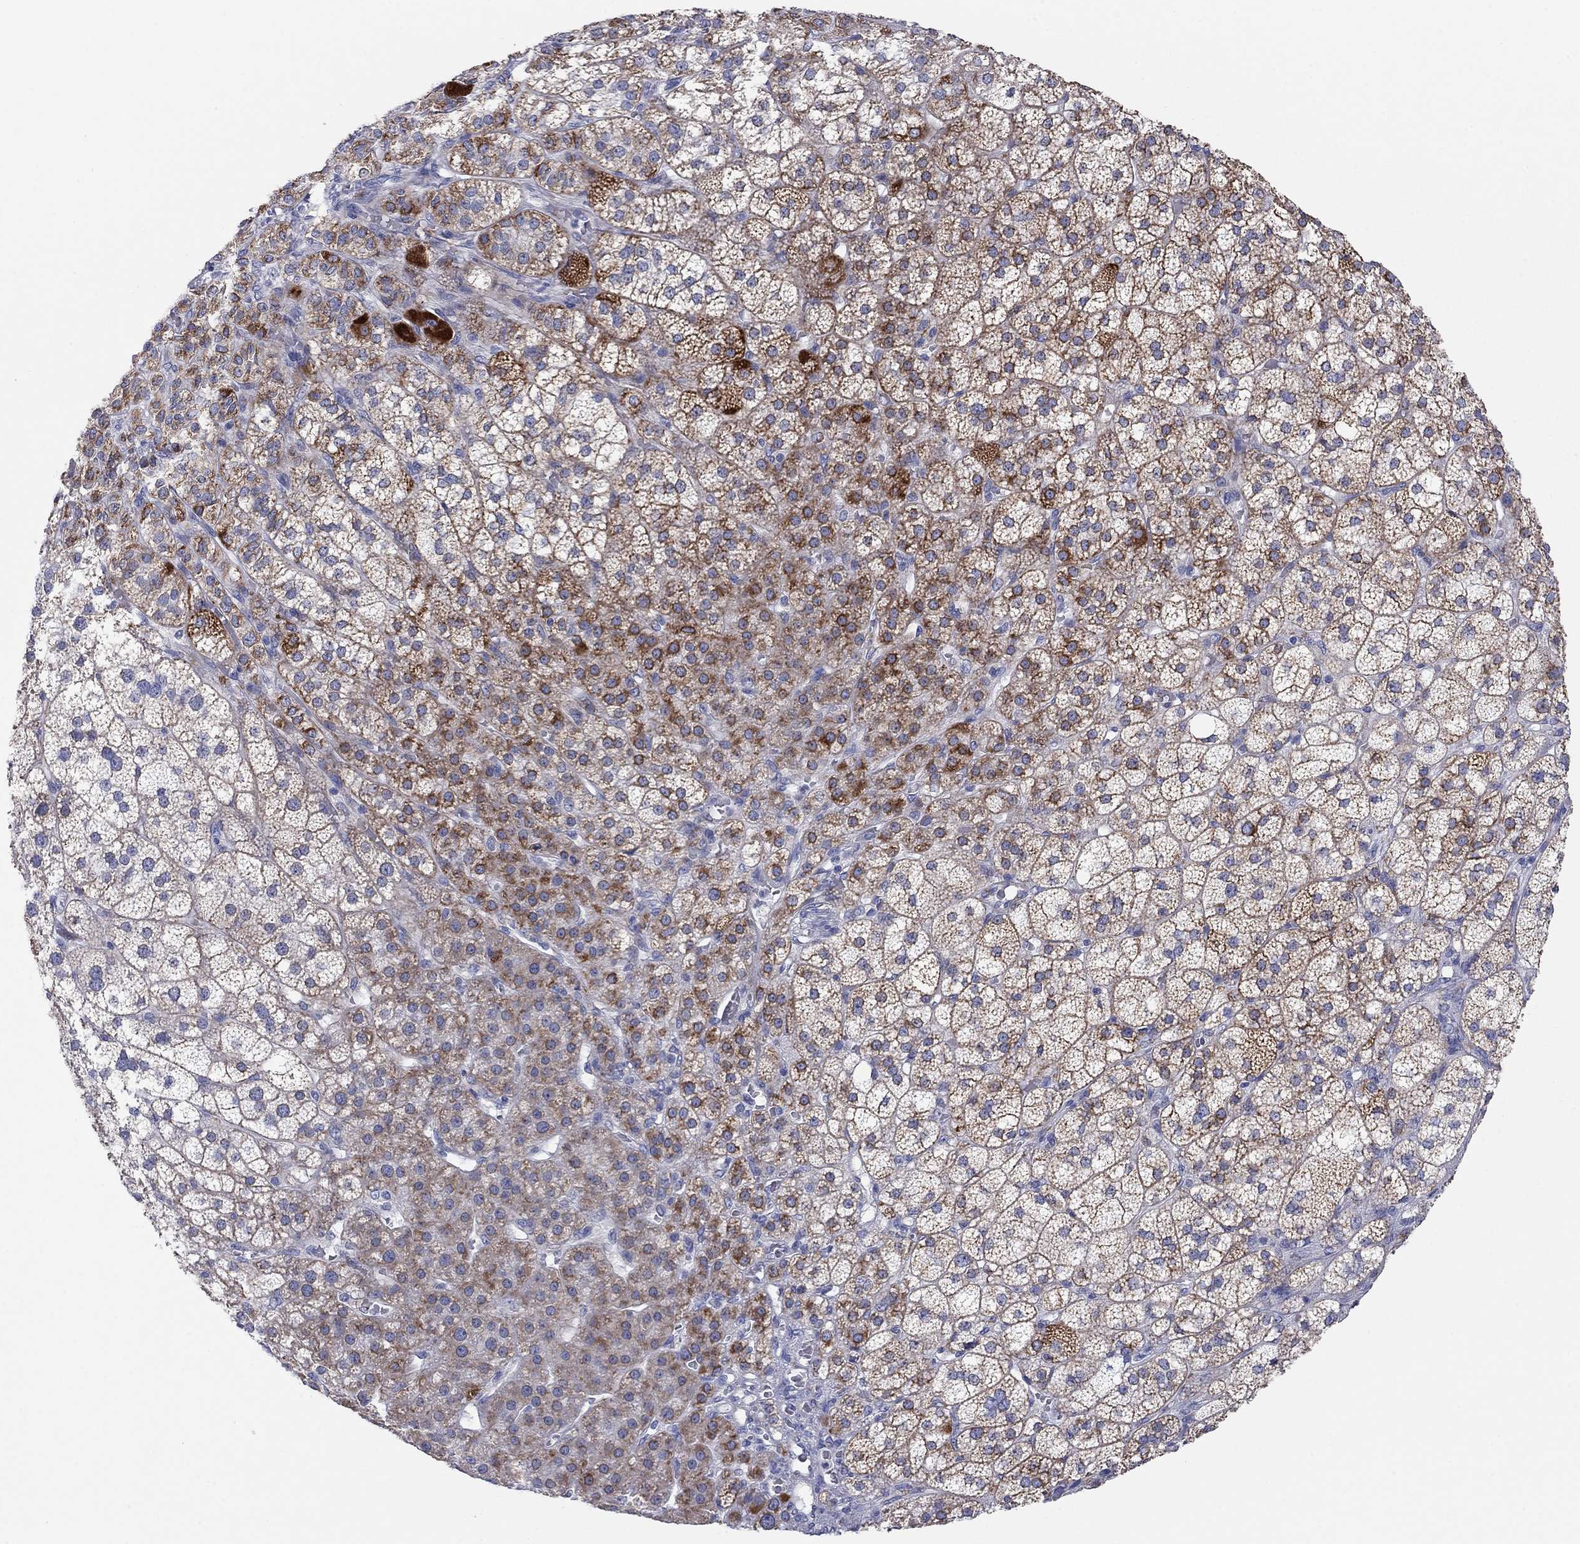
{"staining": {"intensity": "strong", "quantity": "25%-75%", "location": "cytoplasmic/membranous"}, "tissue": "adrenal gland", "cell_type": "Glandular cells", "image_type": "normal", "snomed": [{"axis": "morphology", "description": "Normal tissue, NOS"}, {"axis": "topography", "description": "Adrenal gland"}], "caption": "High-magnification brightfield microscopy of benign adrenal gland stained with DAB (brown) and counterstained with hematoxylin (blue). glandular cells exhibit strong cytoplasmic/membranous staining is seen in approximately25%-75% of cells.", "gene": "MGST3", "patient": {"sex": "female", "age": 60}}